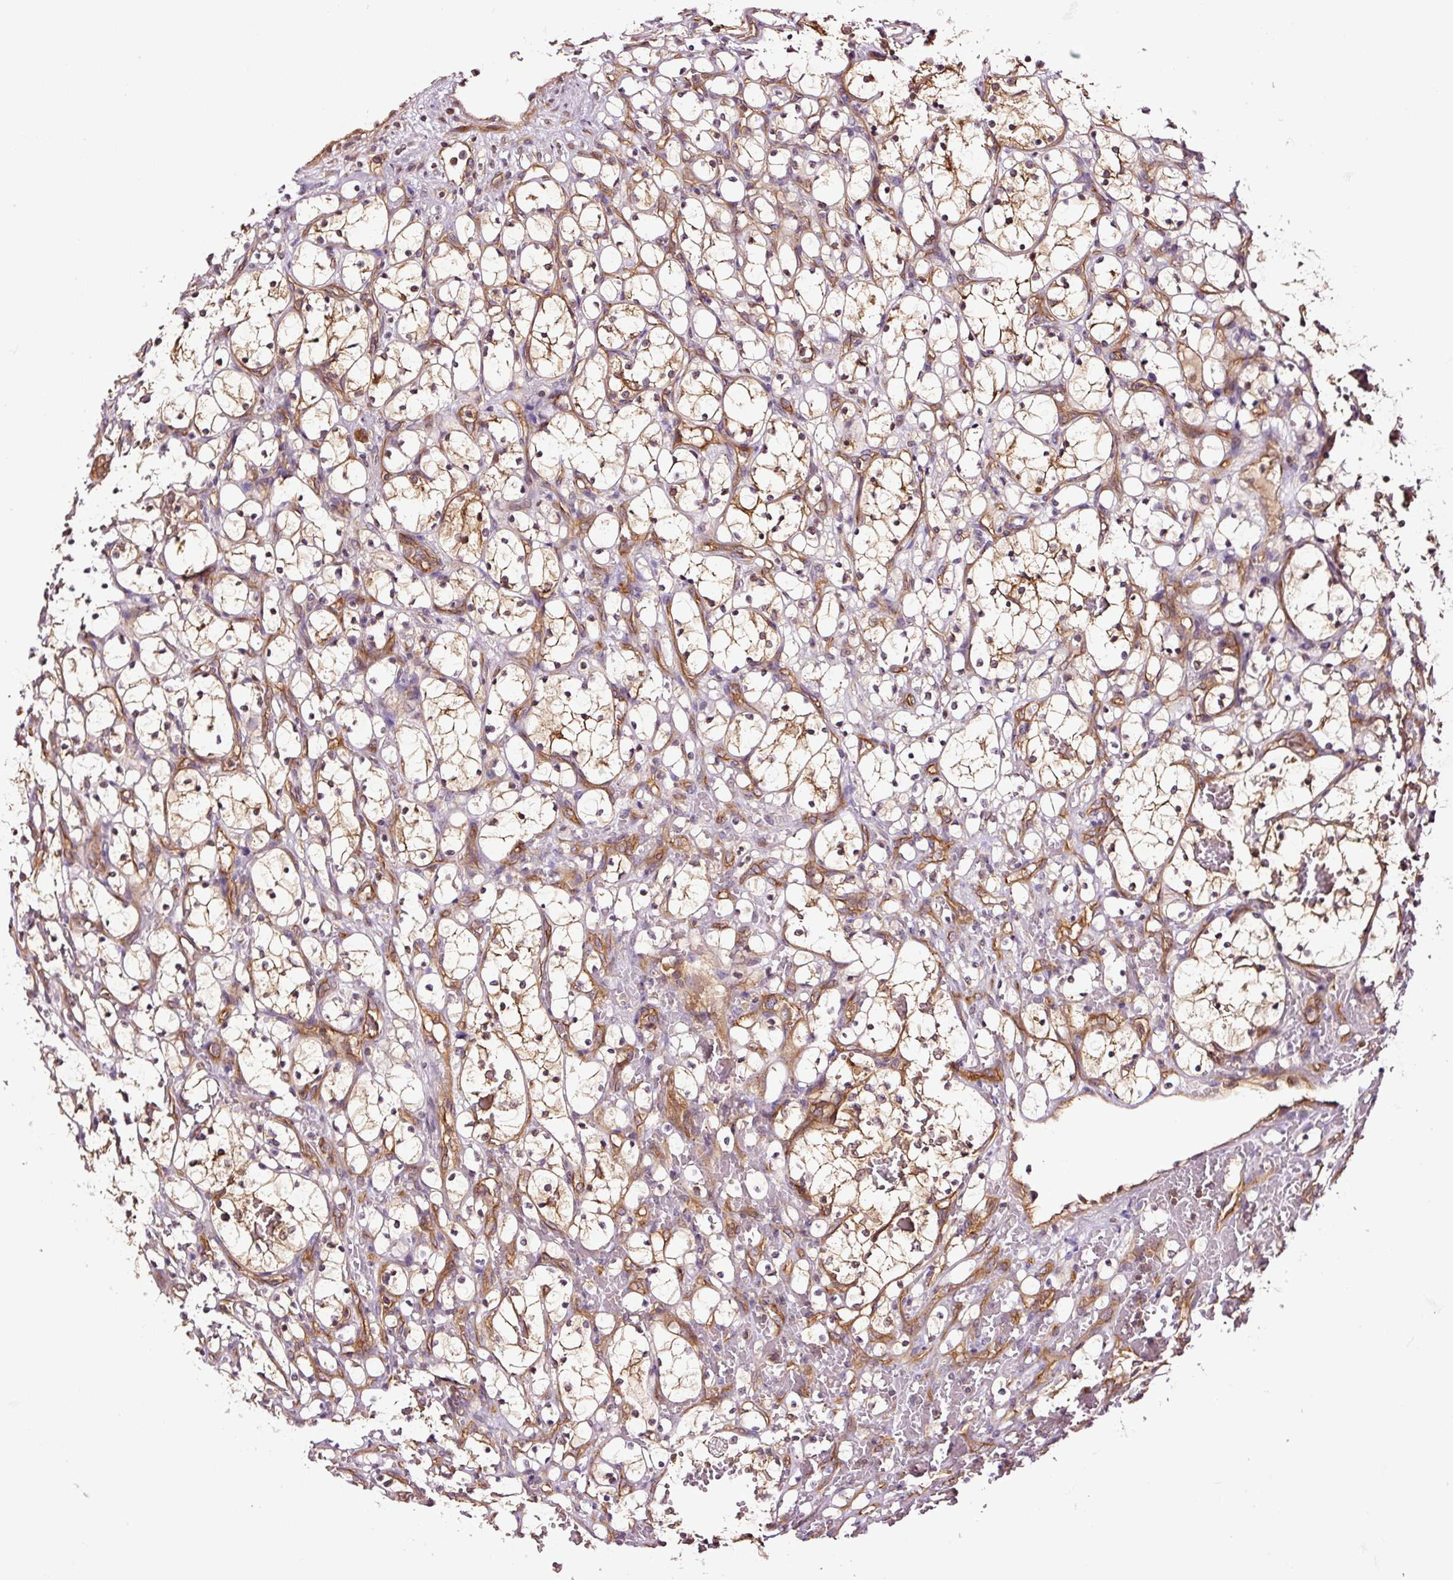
{"staining": {"intensity": "strong", "quantity": ">75%", "location": "nuclear"}, "tissue": "renal cancer", "cell_type": "Tumor cells", "image_type": "cancer", "snomed": [{"axis": "morphology", "description": "Adenocarcinoma, NOS"}, {"axis": "topography", "description": "Kidney"}], "caption": "Brown immunohistochemical staining in human adenocarcinoma (renal) shows strong nuclear expression in approximately >75% of tumor cells. The protein is shown in brown color, while the nuclei are stained blue.", "gene": "METAP1", "patient": {"sex": "female", "age": 69}}